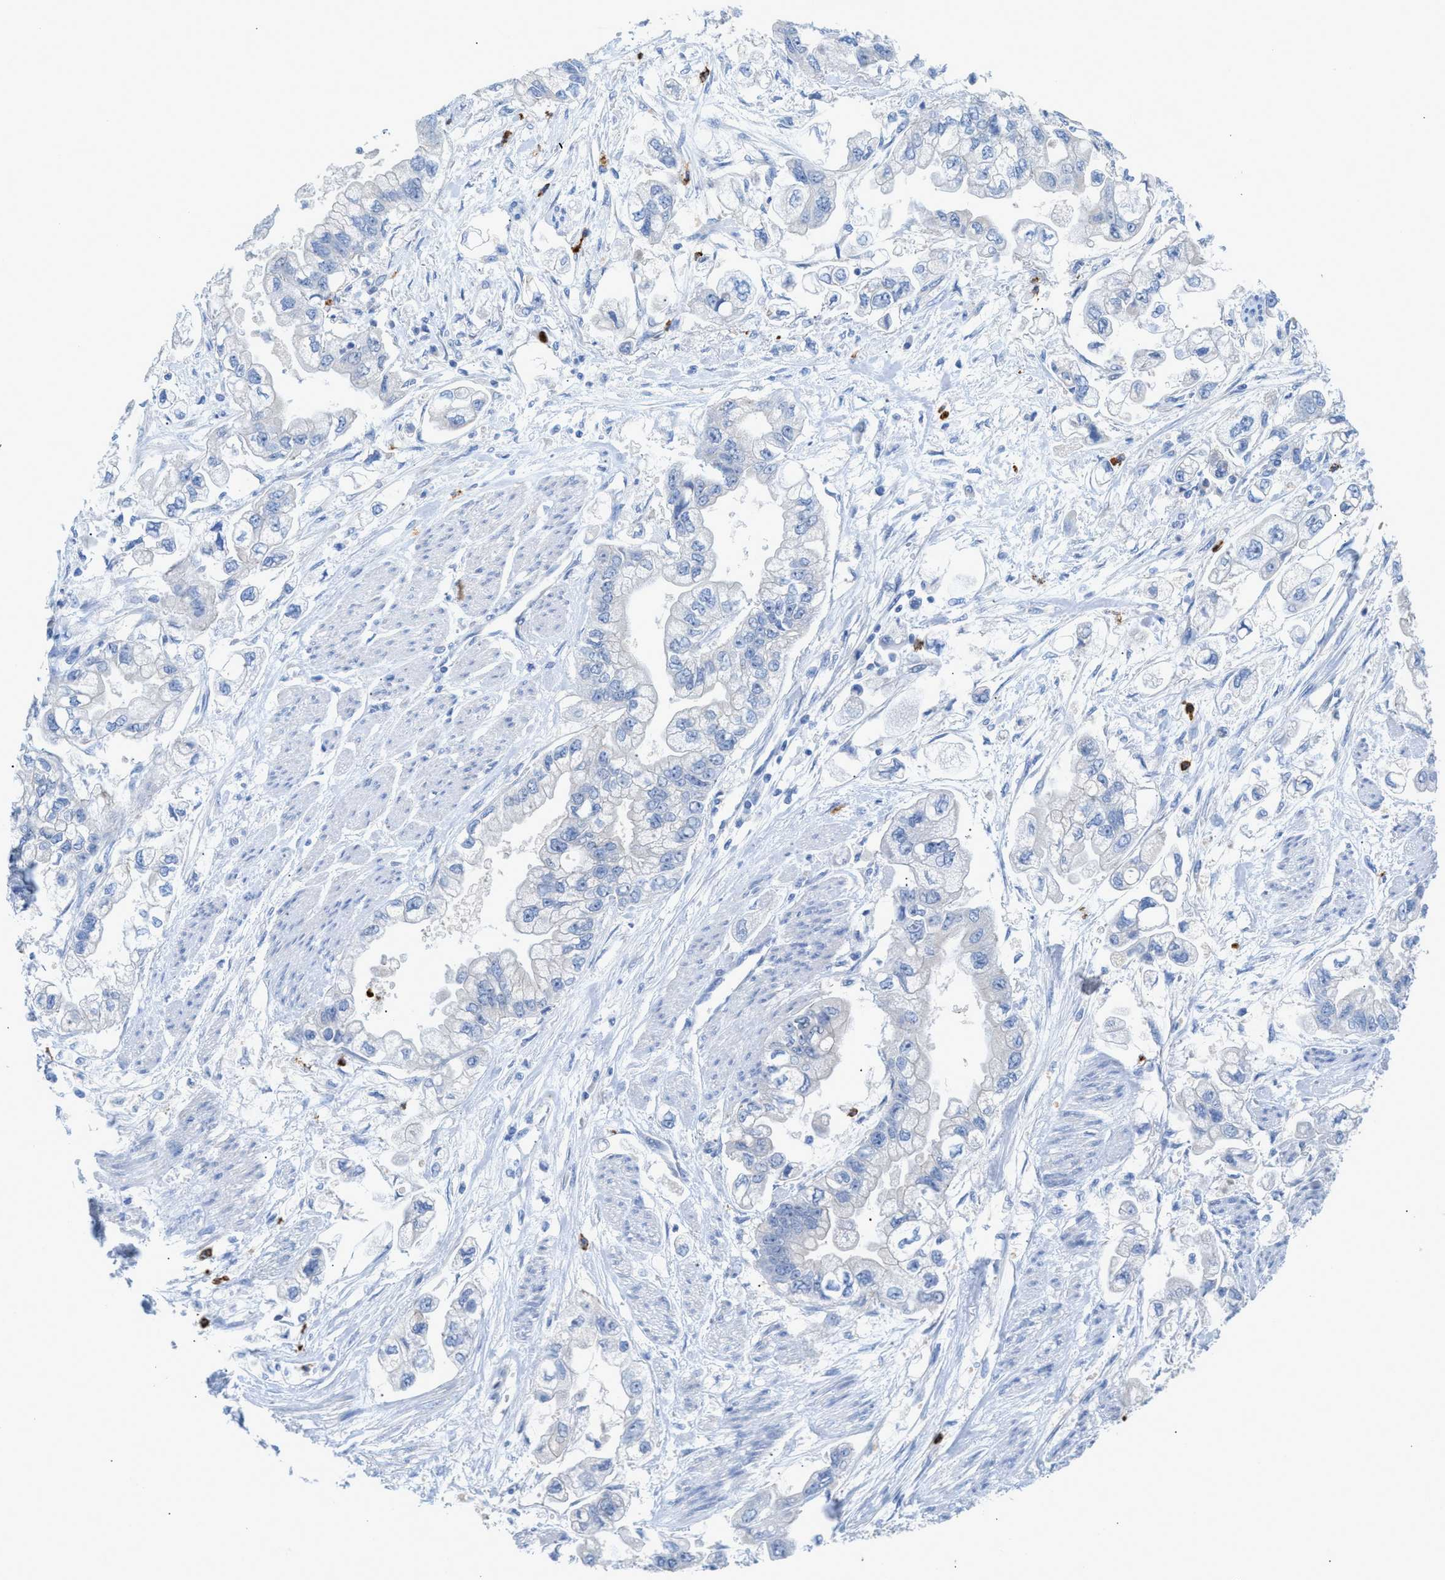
{"staining": {"intensity": "negative", "quantity": "none", "location": "none"}, "tissue": "stomach cancer", "cell_type": "Tumor cells", "image_type": "cancer", "snomed": [{"axis": "morphology", "description": "Normal tissue, NOS"}, {"axis": "morphology", "description": "Adenocarcinoma, NOS"}, {"axis": "topography", "description": "Stomach"}], "caption": "Stomach cancer stained for a protein using IHC exhibits no expression tumor cells.", "gene": "CMTM1", "patient": {"sex": "male", "age": 62}}